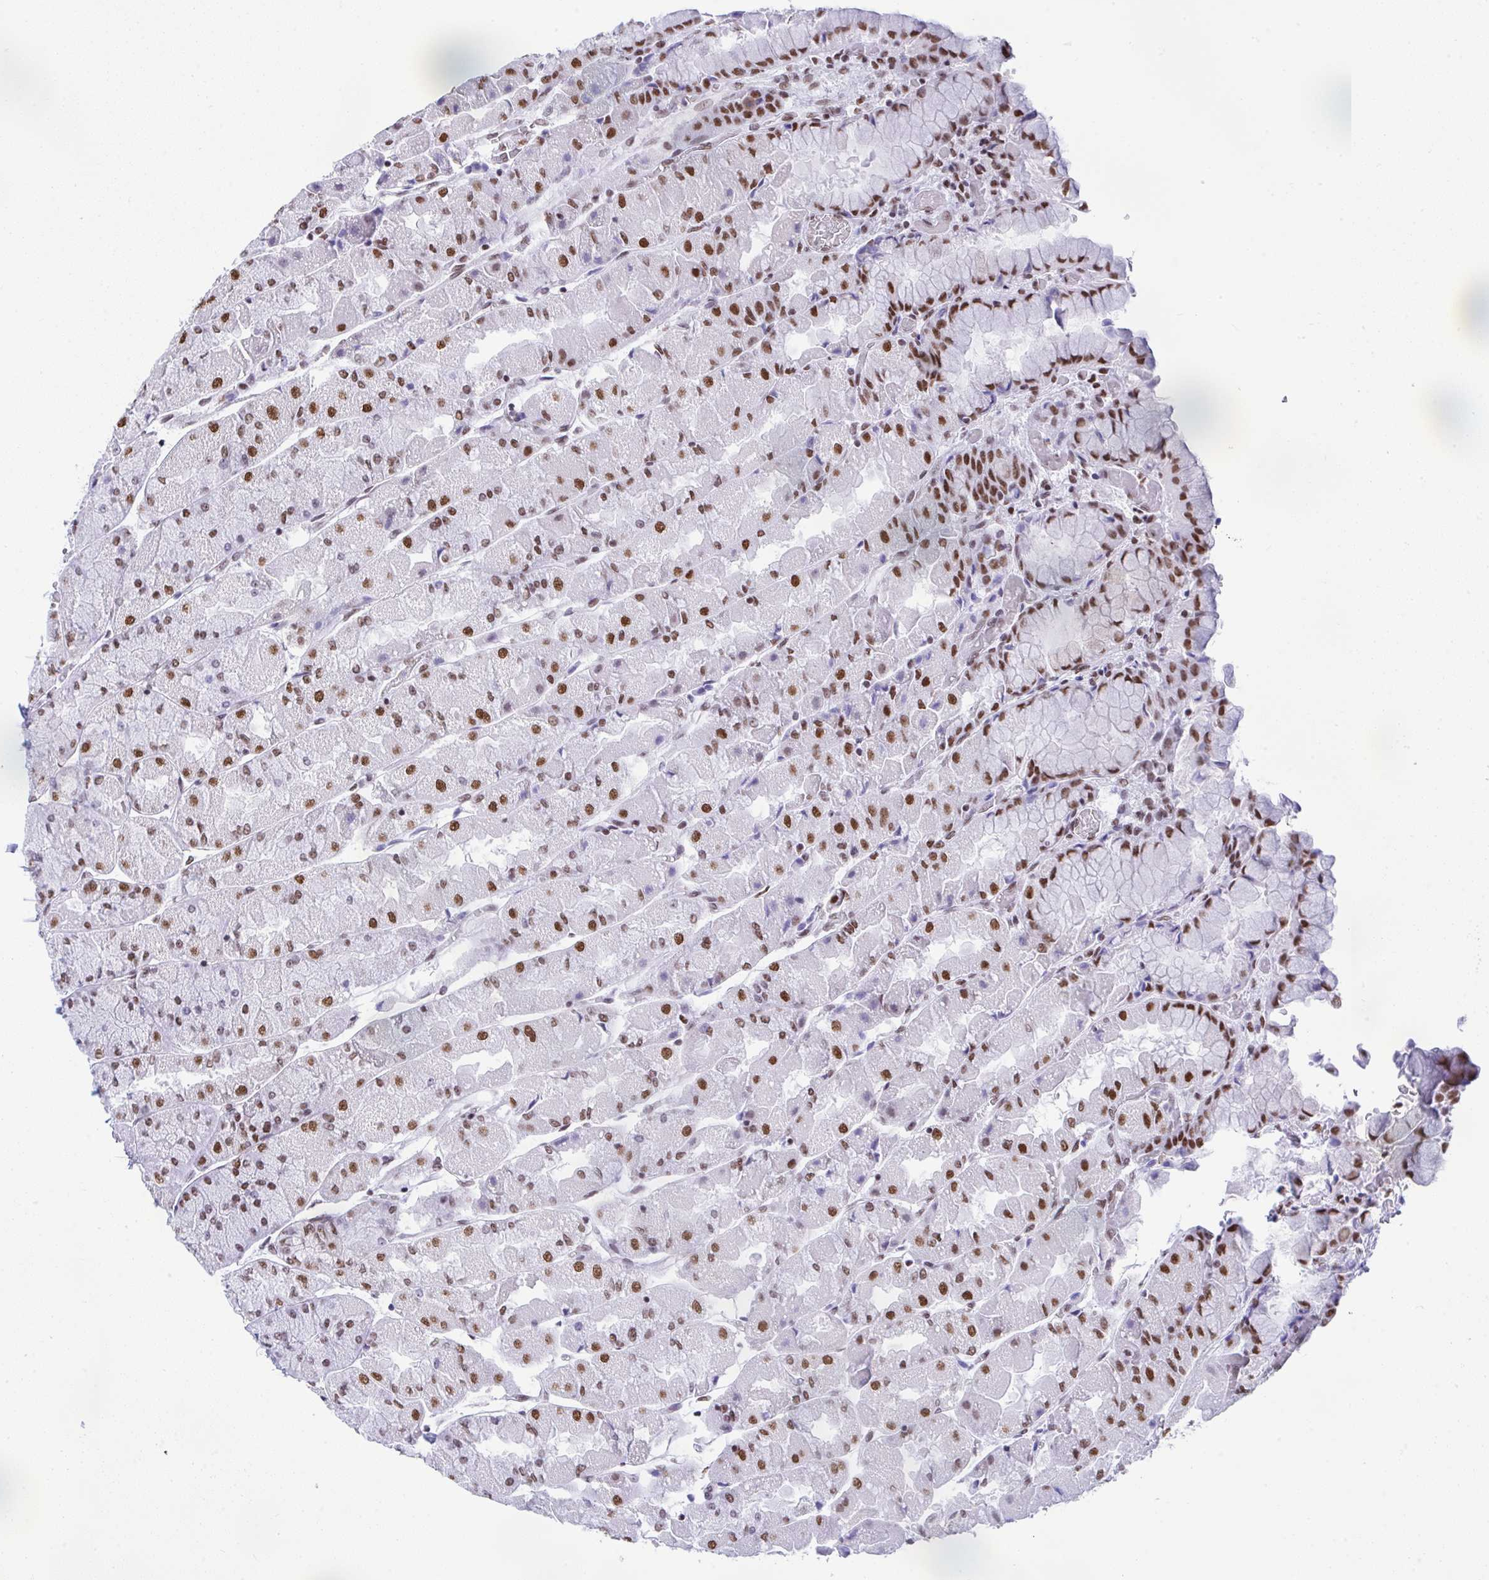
{"staining": {"intensity": "moderate", "quantity": ">75%", "location": "nuclear"}, "tissue": "stomach", "cell_type": "Glandular cells", "image_type": "normal", "snomed": [{"axis": "morphology", "description": "Normal tissue, NOS"}, {"axis": "topography", "description": "Stomach"}], "caption": "Immunohistochemical staining of benign human stomach demonstrates medium levels of moderate nuclear expression in about >75% of glandular cells.", "gene": "DDX52", "patient": {"sex": "female", "age": 61}}